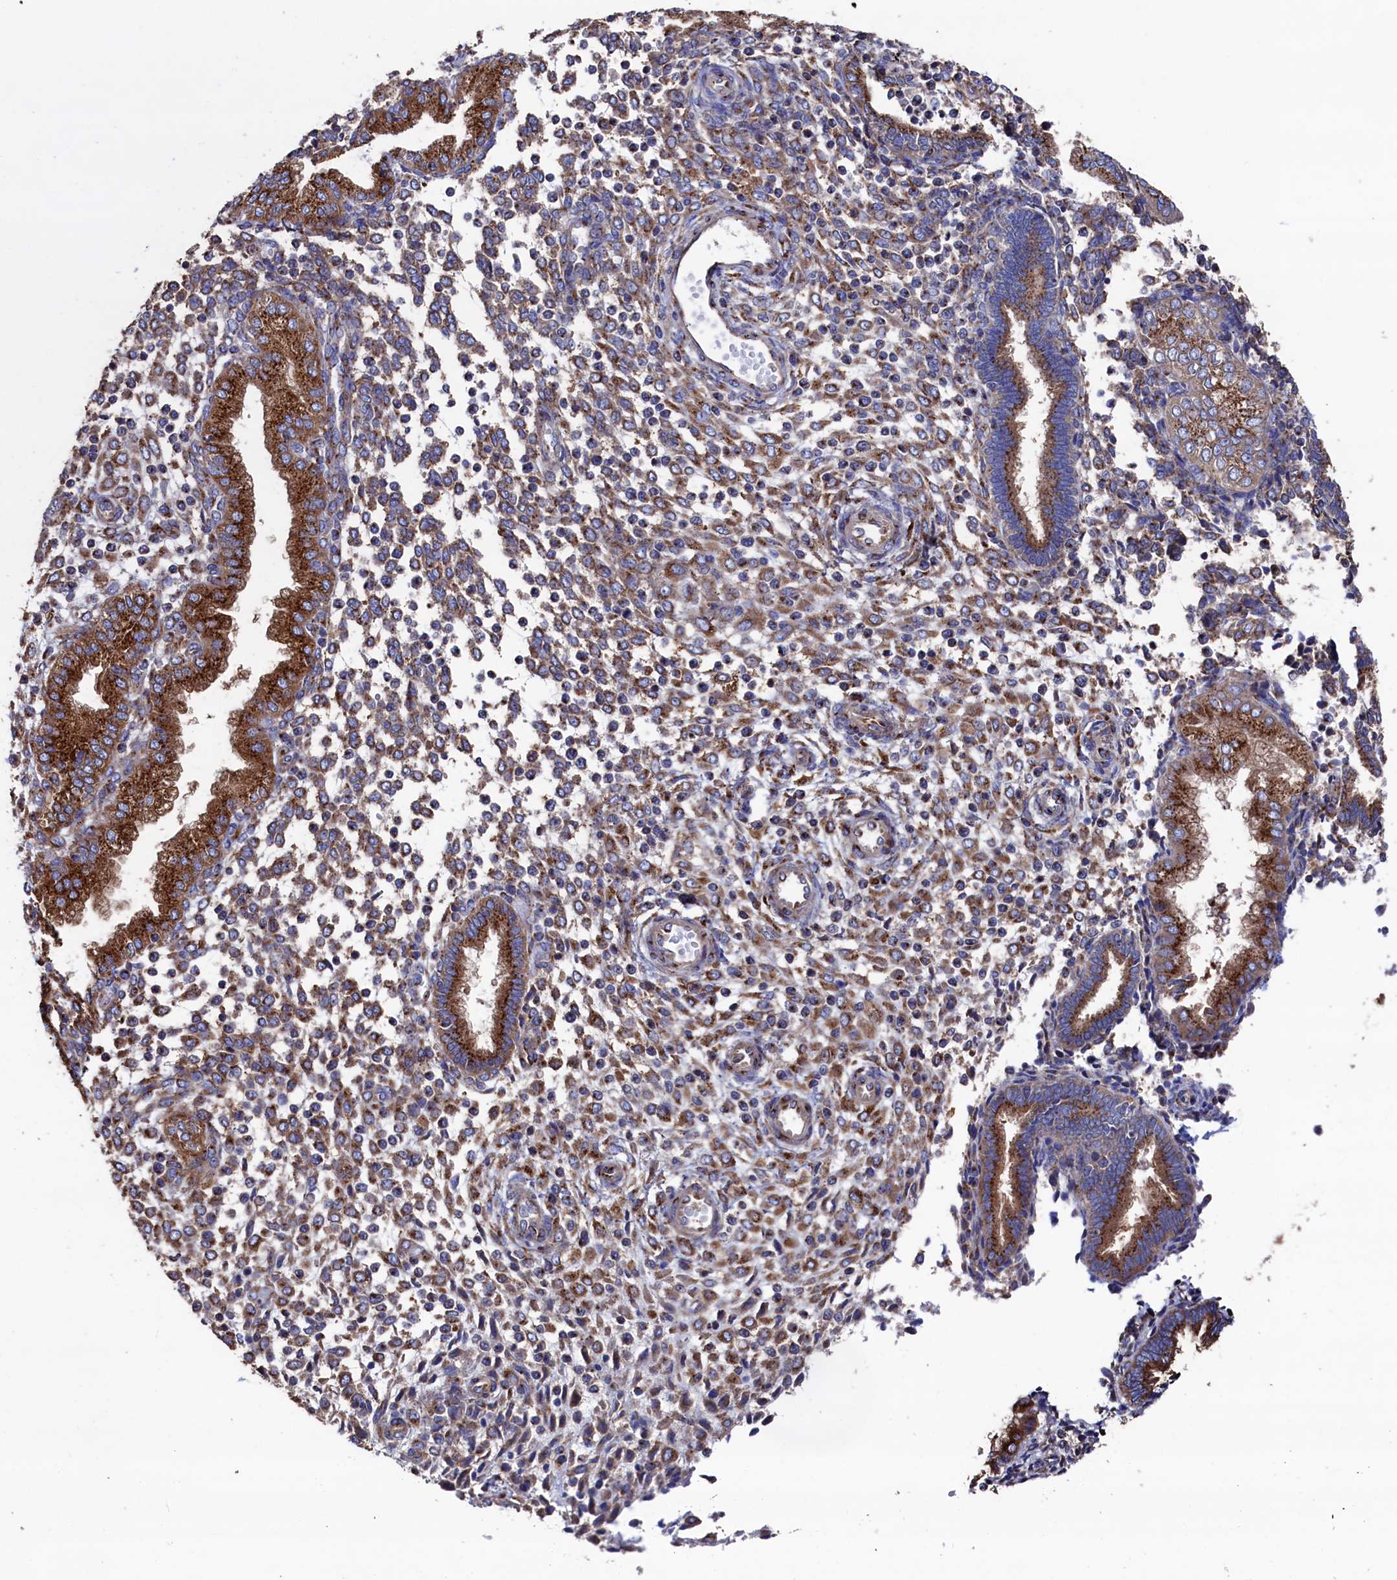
{"staining": {"intensity": "moderate", "quantity": "25%-75%", "location": "cytoplasmic/membranous"}, "tissue": "endometrium", "cell_type": "Cells in endometrial stroma", "image_type": "normal", "snomed": [{"axis": "morphology", "description": "Normal tissue, NOS"}, {"axis": "topography", "description": "Endometrium"}], "caption": "Immunohistochemistry (IHC) photomicrograph of normal human endometrium stained for a protein (brown), which displays medium levels of moderate cytoplasmic/membranous staining in approximately 25%-75% of cells in endometrial stroma.", "gene": "PRRC1", "patient": {"sex": "female", "age": 53}}